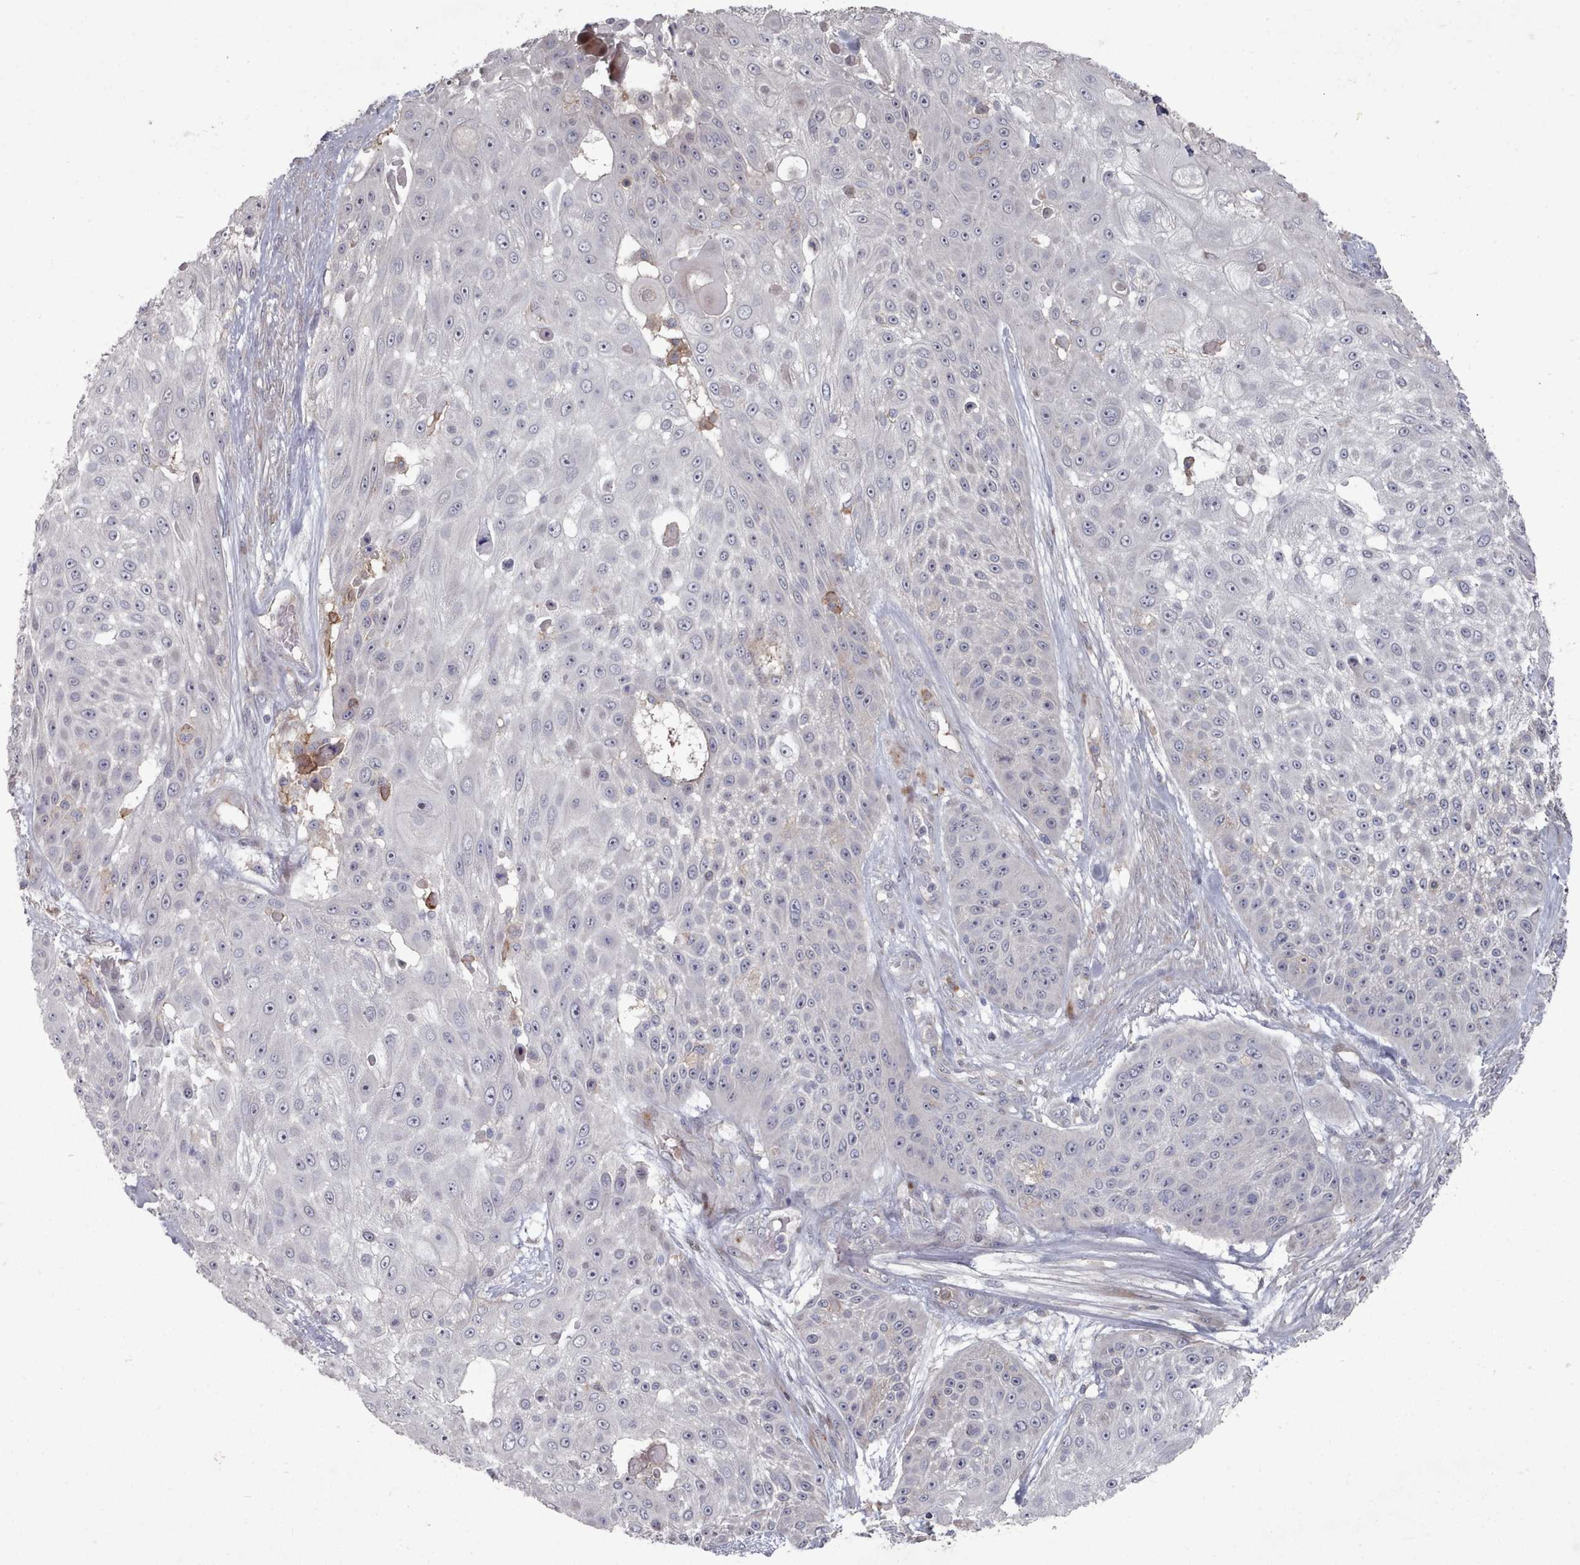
{"staining": {"intensity": "negative", "quantity": "none", "location": "none"}, "tissue": "skin cancer", "cell_type": "Tumor cells", "image_type": "cancer", "snomed": [{"axis": "morphology", "description": "Squamous cell carcinoma, NOS"}, {"axis": "topography", "description": "Skin"}], "caption": "DAB (3,3'-diaminobenzidine) immunohistochemical staining of human skin cancer exhibits no significant staining in tumor cells. The staining was performed using DAB to visualize the protein expression in brown, while the nuclei were stained in blue with hematoxylin (Magnification: 20x).", "gene": "COL8A2", "patient": {"sex": "female", "age": 86}}